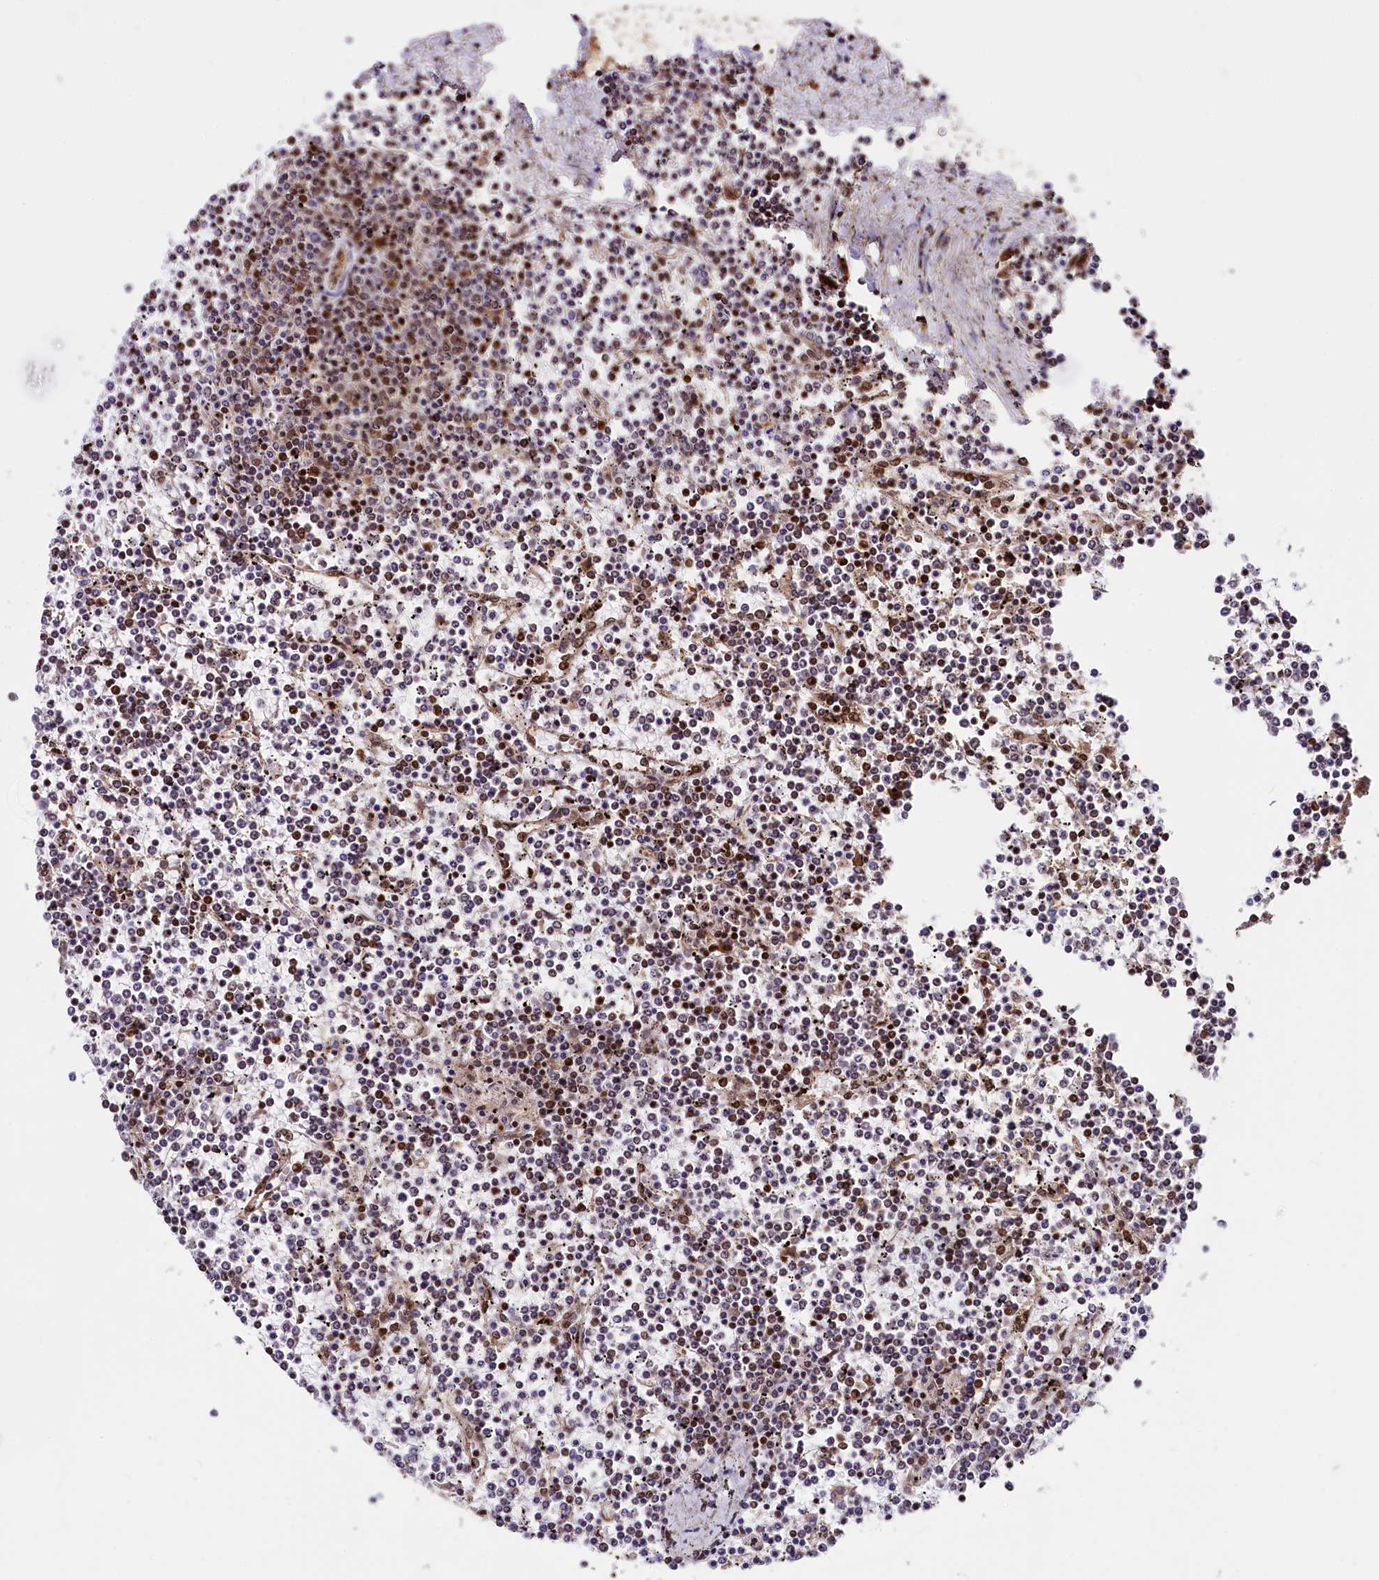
{"staining": {"intensity": "negative", "quantity": "none", "location": "none"}, "tissue": "lymphoma", "cell_type": "Tumor cells", "image_type": "cancer", "snomed": [{"axis": "morphology", "description": "Malignant lymphoma, non-Hodgkin's type, Low grade"}, {"axis": "topography", "description": "Spleen"}], "caption": "IHC of human lymphoma shows no positivity in tumor cells.", "gene": "PDS5B", "patient": {"sex": "female", "age": 19}}